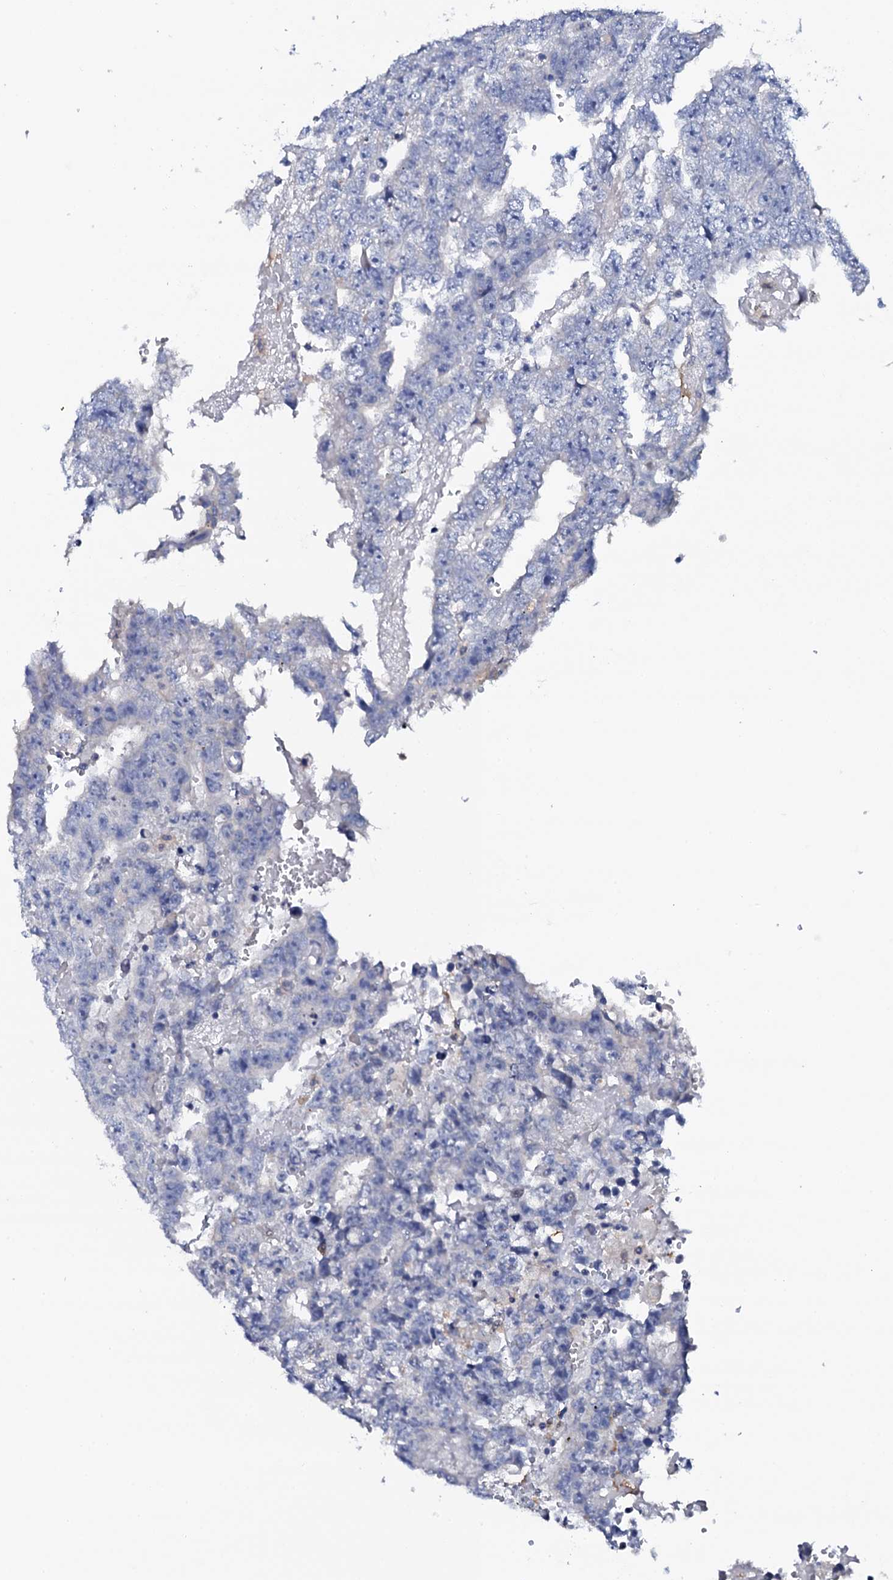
{"staining": {"intensity": "negative", "quantity": "none", "location": "none"}, "tissue": "testis cancer", "cell_type": "Tumor cells", "image_type": "cancer", "snomed": [{"axis": "morphology", "description": "Carcinoma, Embryonal, NOS"}, {"axis": "topography", "description": "Testis"}], "caption": "The immunohistochemistry micrograph has no significant staining in tumor cells of testis embryonal carcinoma tissue.", "gene": "NAA16", "patient": {"sex": "male", "age": 25}}